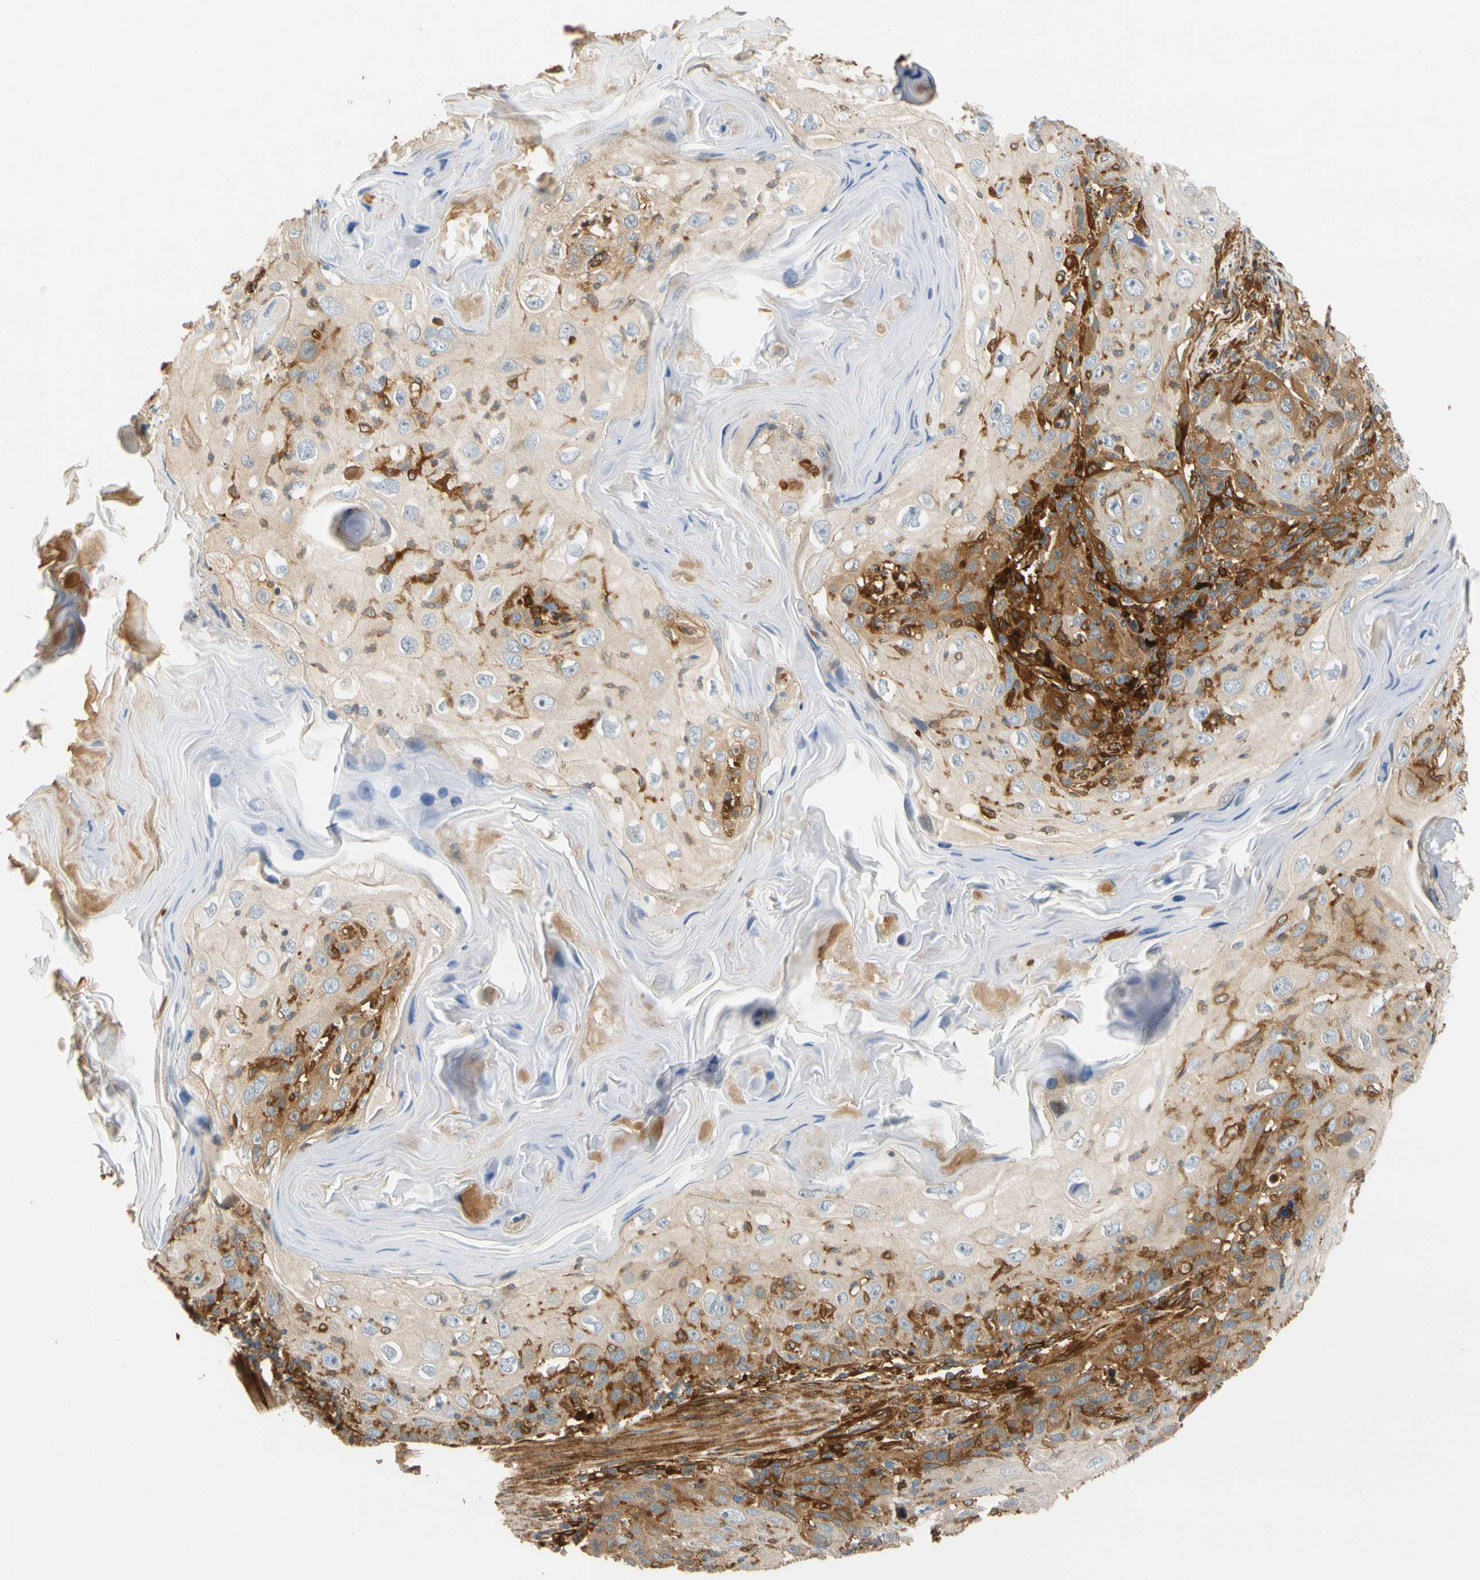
{"staining": {"intensity": "strong", "quantity": "25%-75%", "location": "cytoplasmic/membranous"}, "tissue": "skin cancer", "cell_type": "Tumor cells", "image_type": "cancer", "snomed": [{"axis": "morphology", "description": "Squamous cell carcinoma, NOS"}, {"axis": "topography", "description": "Skin"}], "caption": "IHC staining of skin cancer (squamous cell carcinoma), which demonstrates high levels of strong cytoplasmic/membranous expression in about 25%-75% of tumor cells indicating strong cytoplasmic/membranous protein expression. The staining was performed using DAB (brown) for protein detection and nuclei were counterstained in hematoxylin (blue).", "gene": "PARP14", "patient": {"sex": "female", "age": 88}}